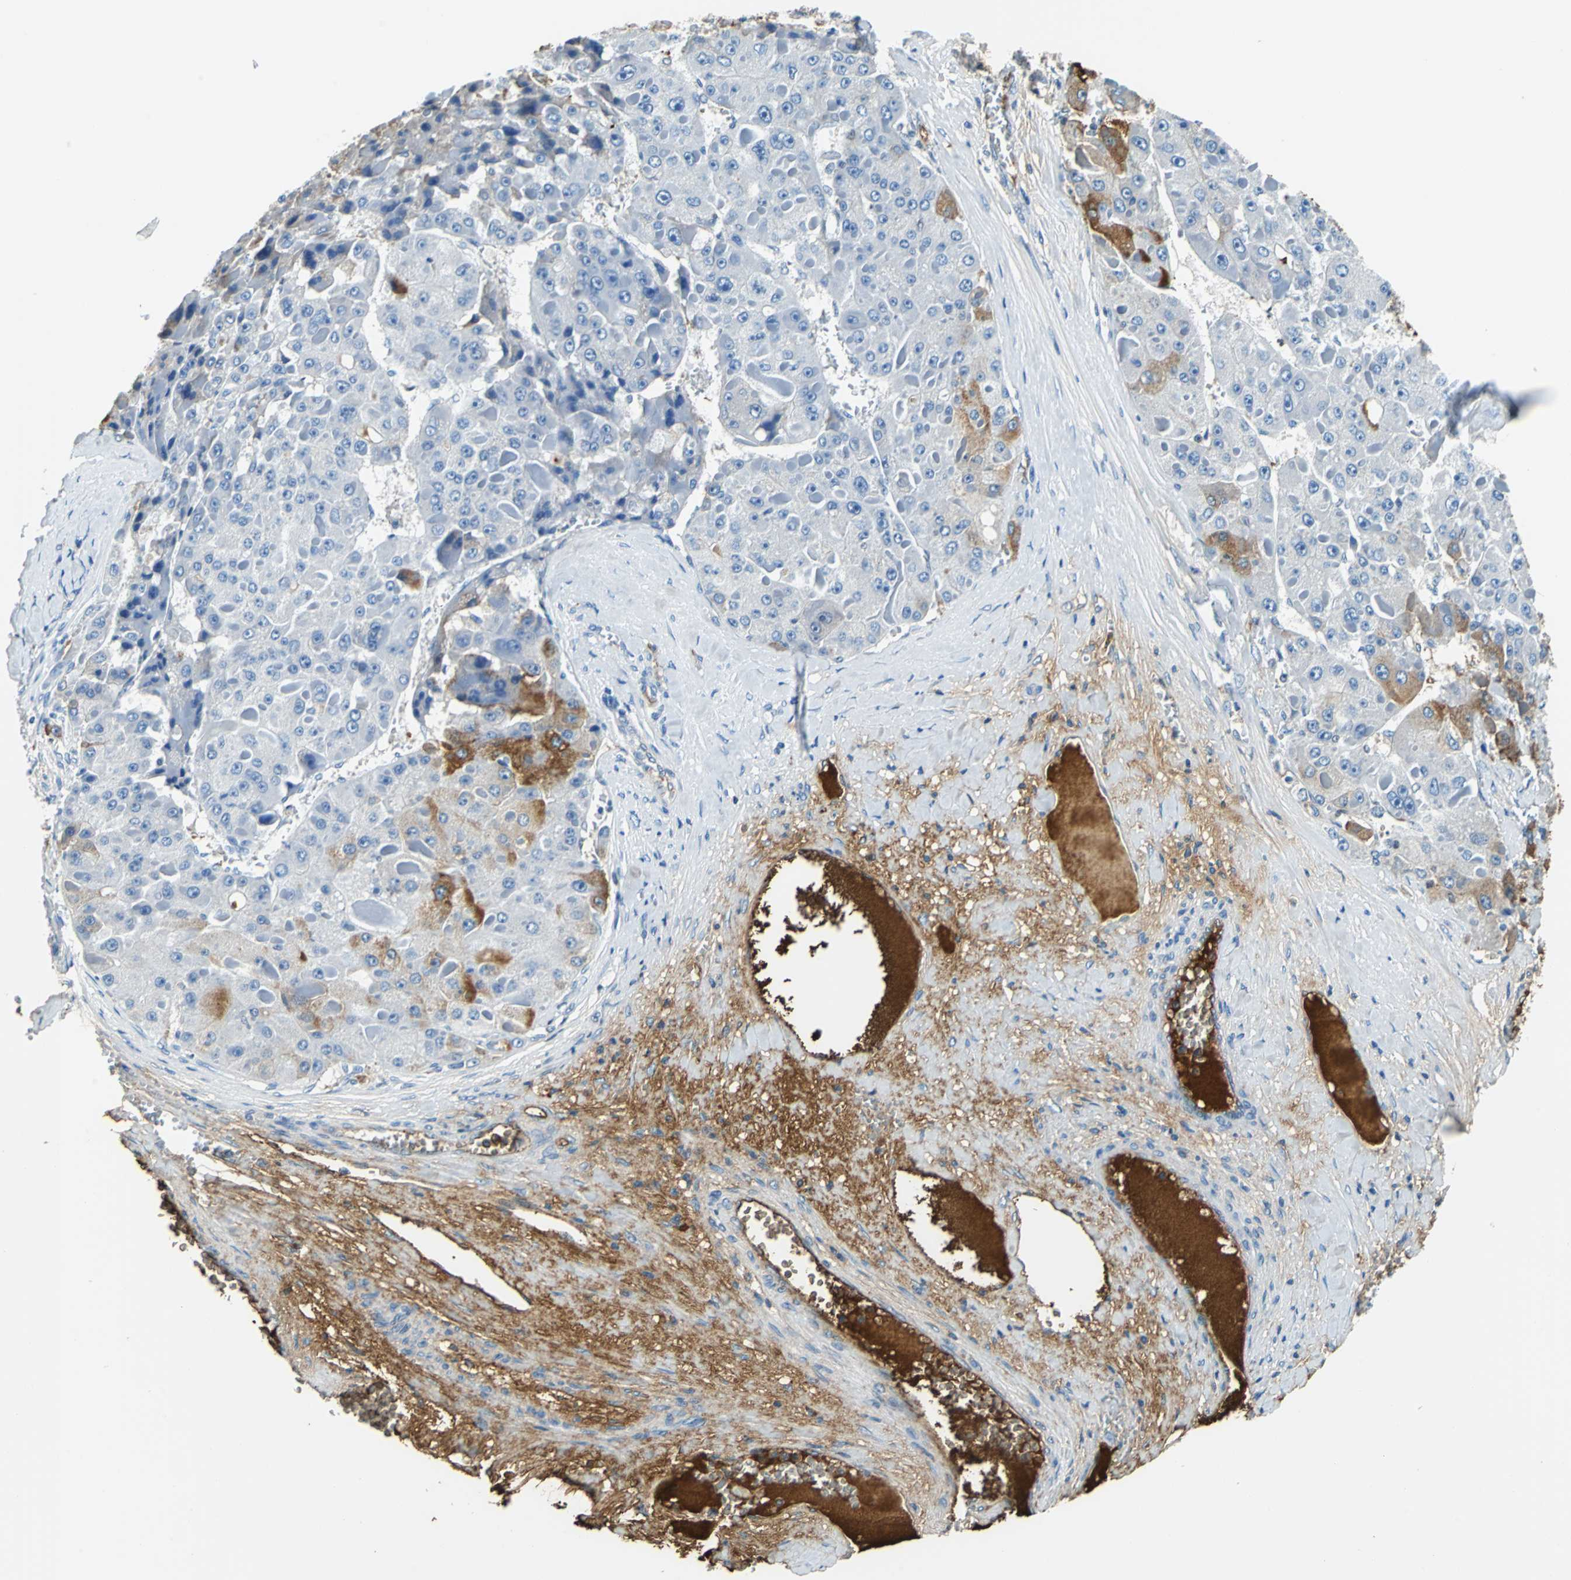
{"staining": {"intensity": "moderate", "quantity": "<25%", "location": "cytoplasmic/membranous"}, "tissue": "liver cancer", "cell_type": "Tumor cells", "image_type": "cancer", "snomed": [{"axis": "morphology", "description": "Carcinoma, Hepatocellular, NOS"}, {"axis": "topography", "description": "Liver"}], "caption": "Brown immunohistochemical staining in human liver hepatocellular carcinoma demonstrates moderate cytoplasmic/membranous expression in about <25% of tumor cells.", "gene": "ALB", "patient": {"sex": "female", "age": 73}}